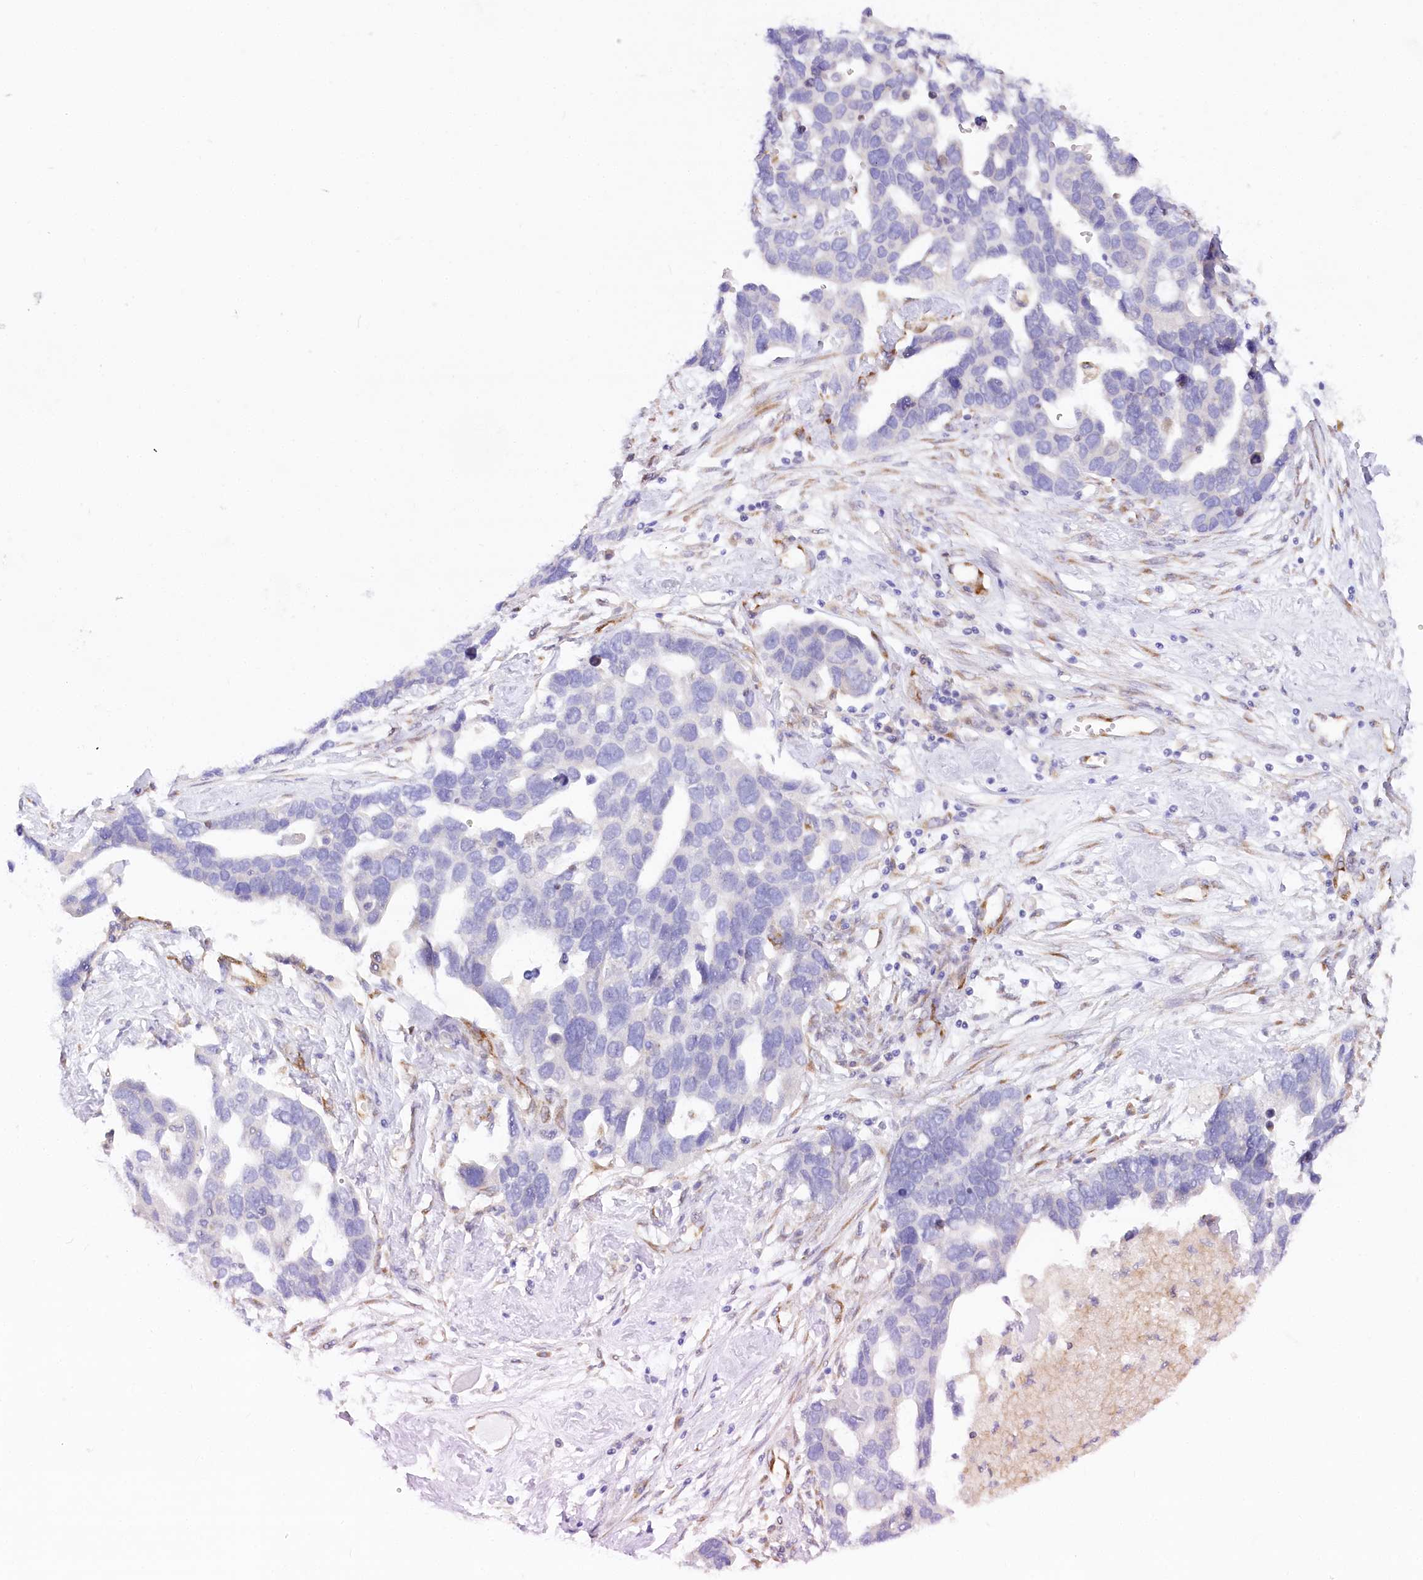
{"staining": {"intensity": "negative", "quantity": "none", "location": "none"}, "tissue": "ovarian cancer", "cell_type": "Tumor cells", "image_type": "cancer", "snomed": [{"axis": "morphology", "description": "Cystadenocarcinoma, serous, NOS"}, {"axis": "topography", "description": "Ovary"}], "caption": "Immunohistochemistry image of human ovarian serous cystadenocarcinoma stained for a protein (brown), which reveals no expression in tumor cells.", "gene": "STT3B", "patient": {"sex": "female", "age": 54}}